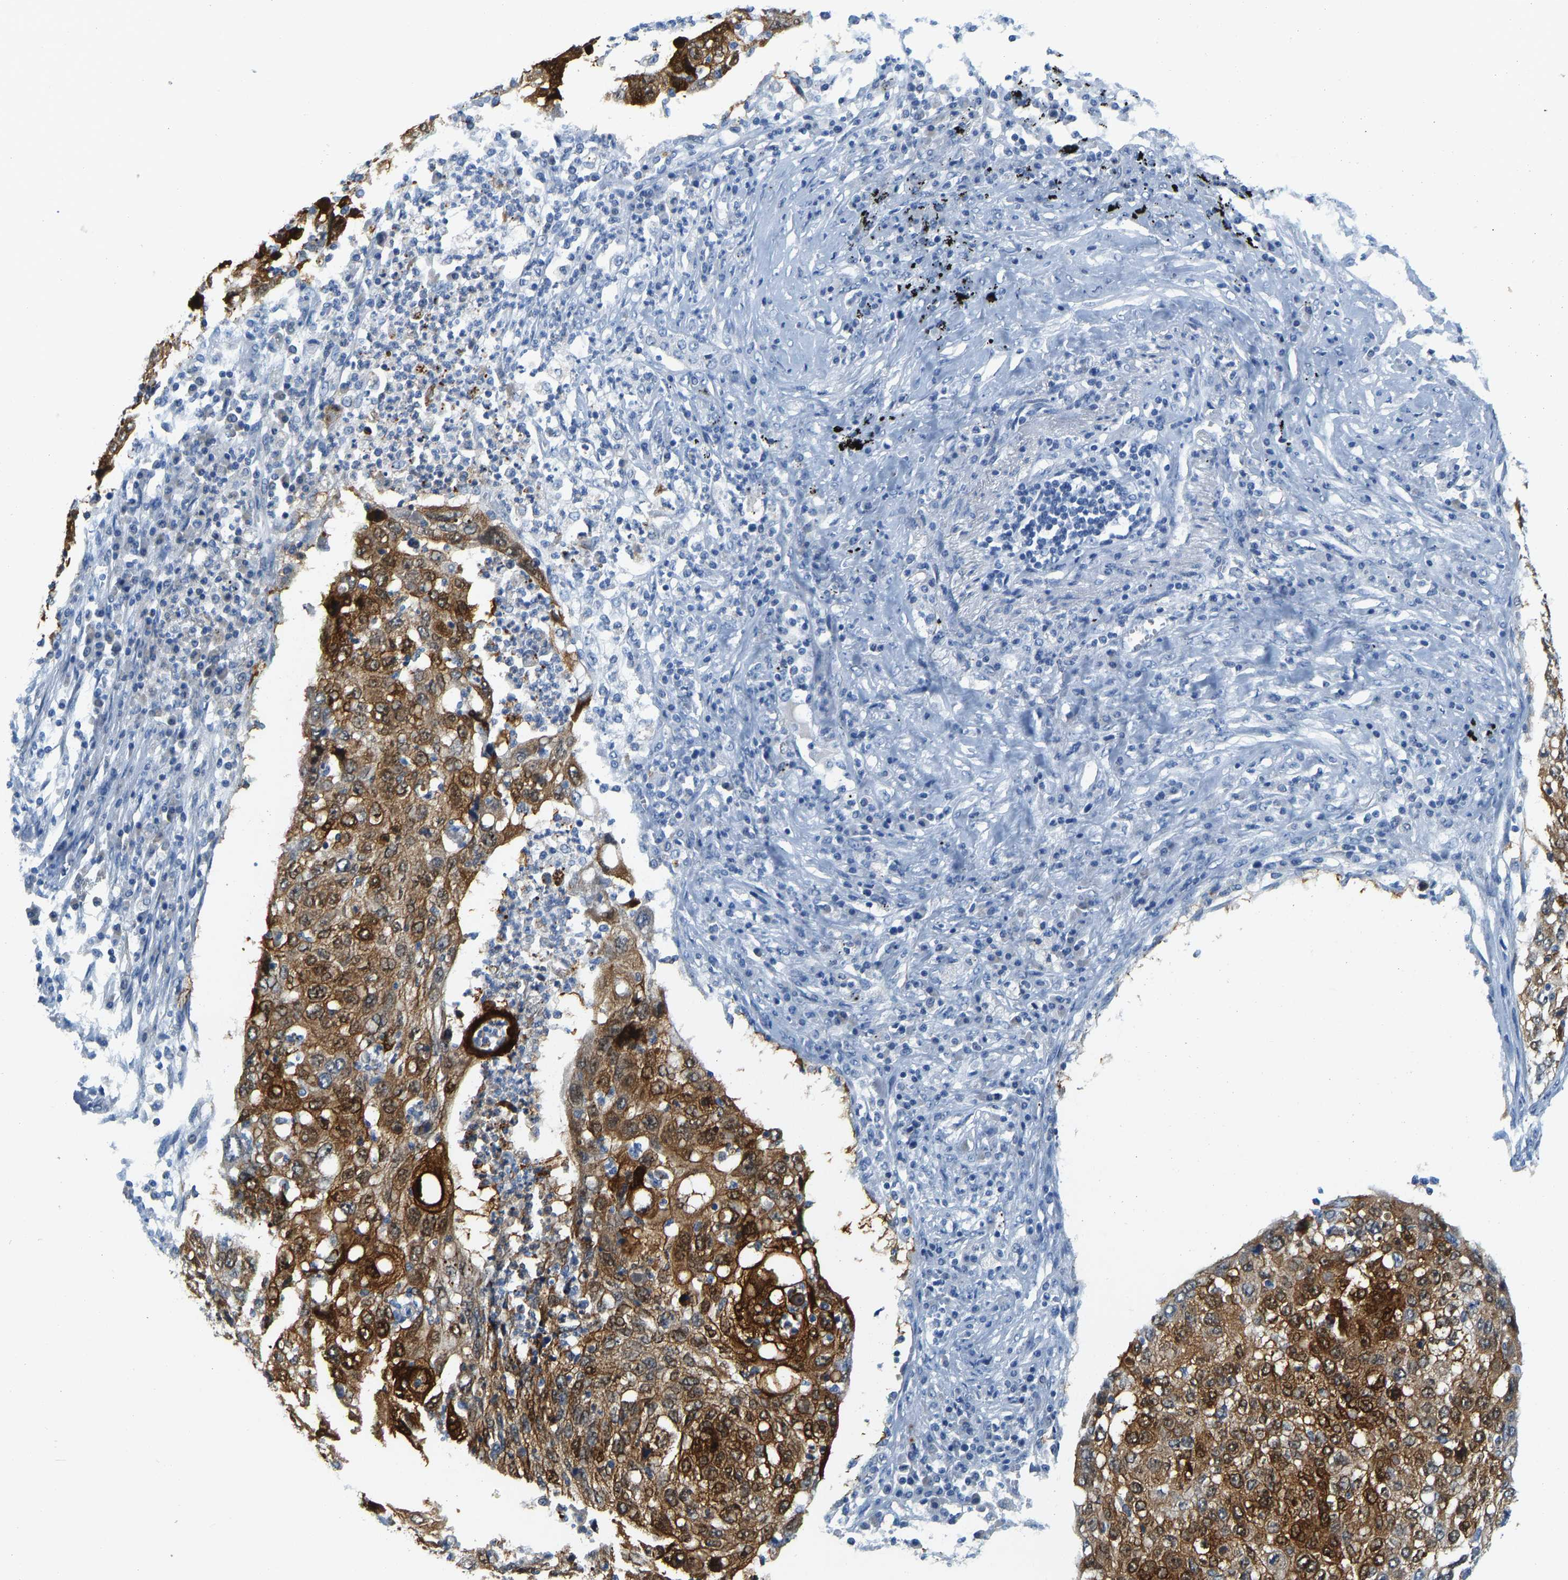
{"staining": {"intensity": "strong", "quantity": ">75%", "location": "cytoplasmic/membranous"}, "tissue": "lung cancer", "cell_type": "Tumor cells", "image_type": "cancer", "snomed": [{"axis": "morphology", "description": "Squamous cell carcinoma, NOS"}, {"axis": "topography", "description": "Lung"}], "caption": "Tumor cells show high levels of strong cytoplasmic/membranous staining in about >75% of cells in lung squamous cell carcinoma.", "gene": "SERPINB3", "patient": {"sex": "female", "age": 63}}